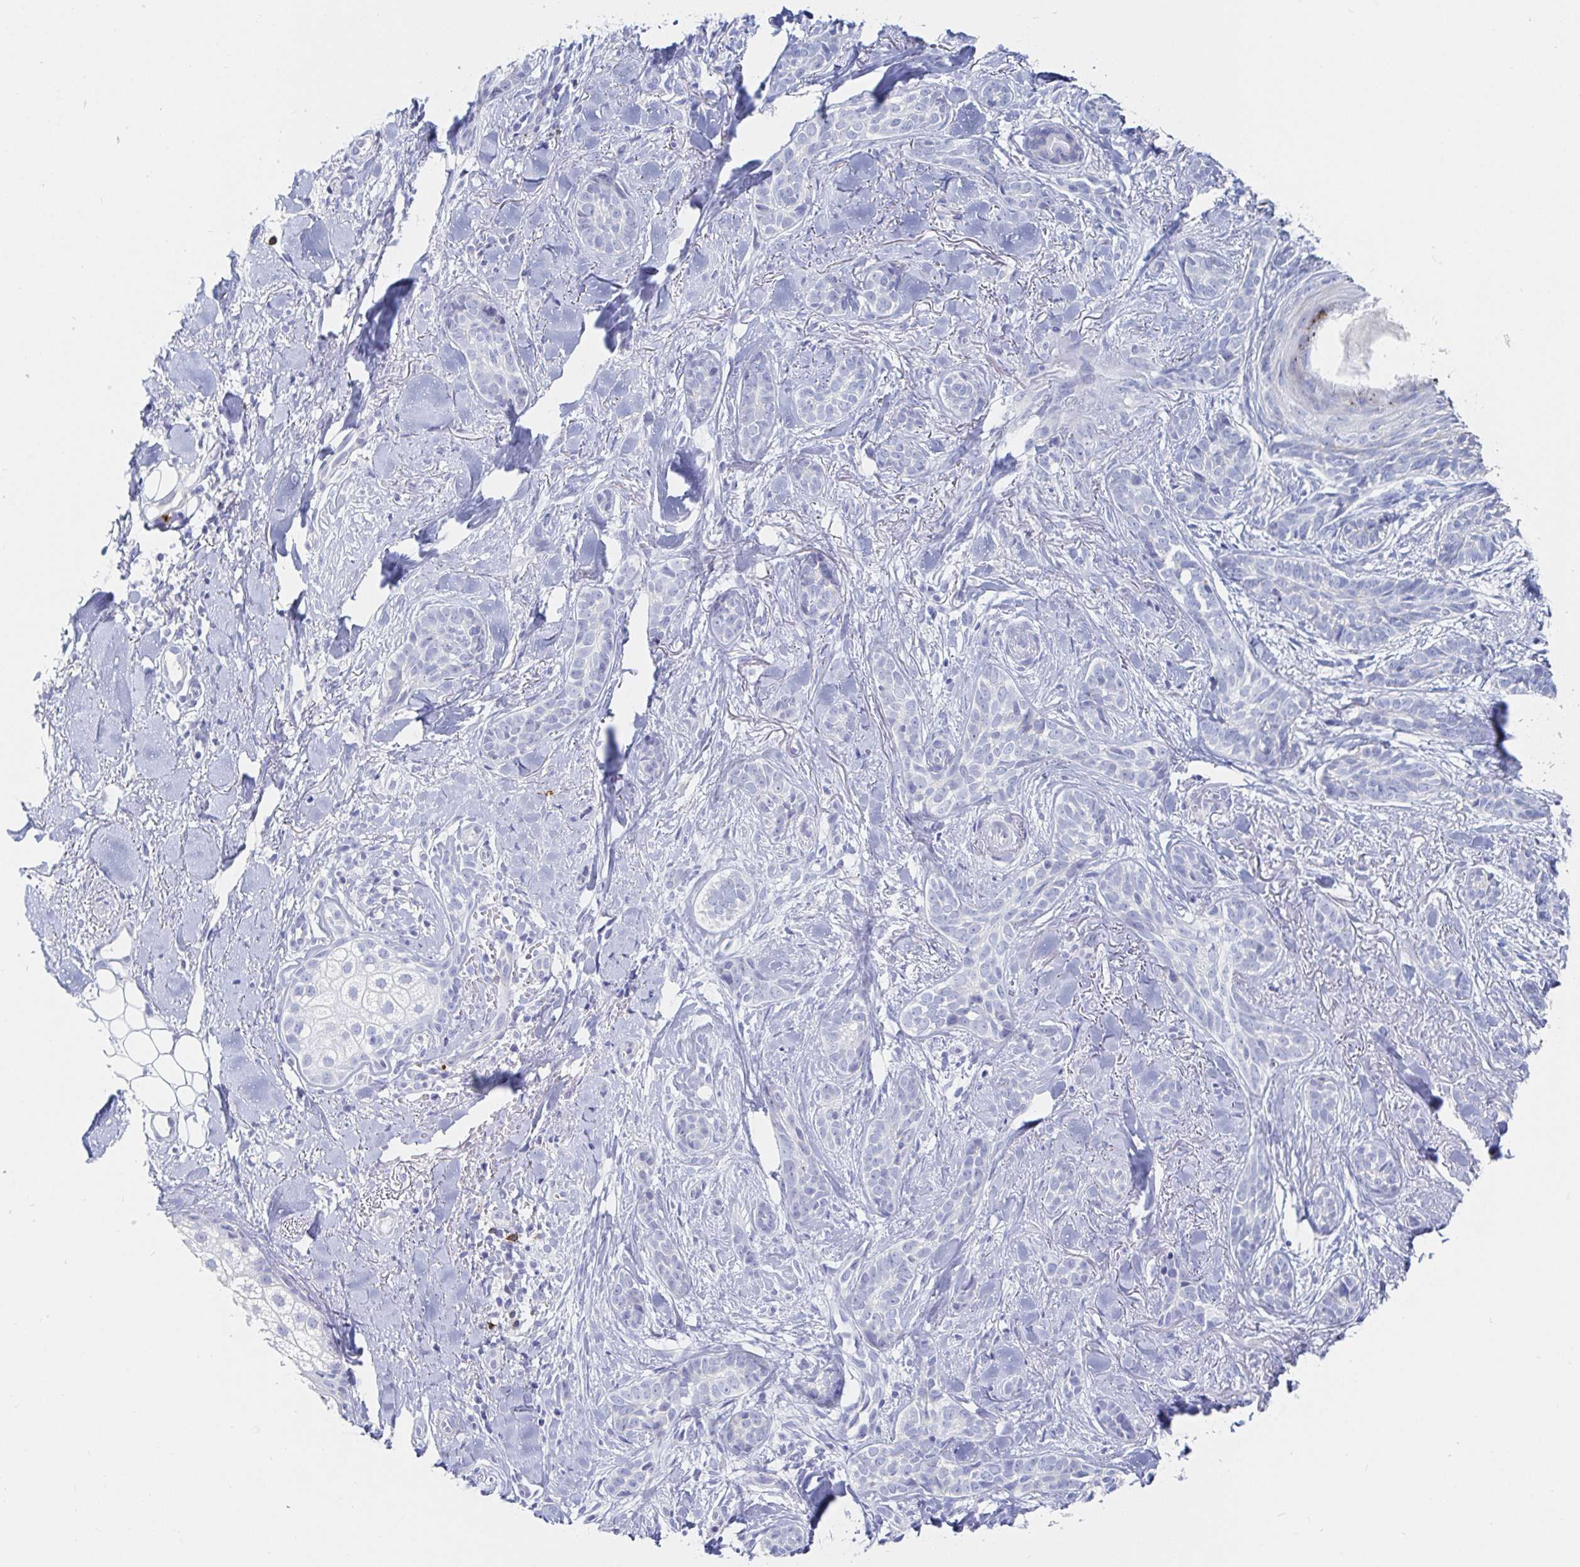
{"staining": {"intensity": "negative", "quantity": "none", "location": "none"}, "tissue": "skin cancer", "cell_type": "Tumor cells", "image_type": "cancer", "snomed": [{"axis": "morphology", "description": "Basal cell carcinoma"}, {"axis": "morphology", "description": "BCC, high aggressive"}, {"axis": "topography", "description": "Skin"}], "caption": "Skin cancer stained for a protein using immunohistochemistry exhibits no expression tumor cells.", "gene": "PACSIN1", "patient": {"sex": "female", "age": 79}}